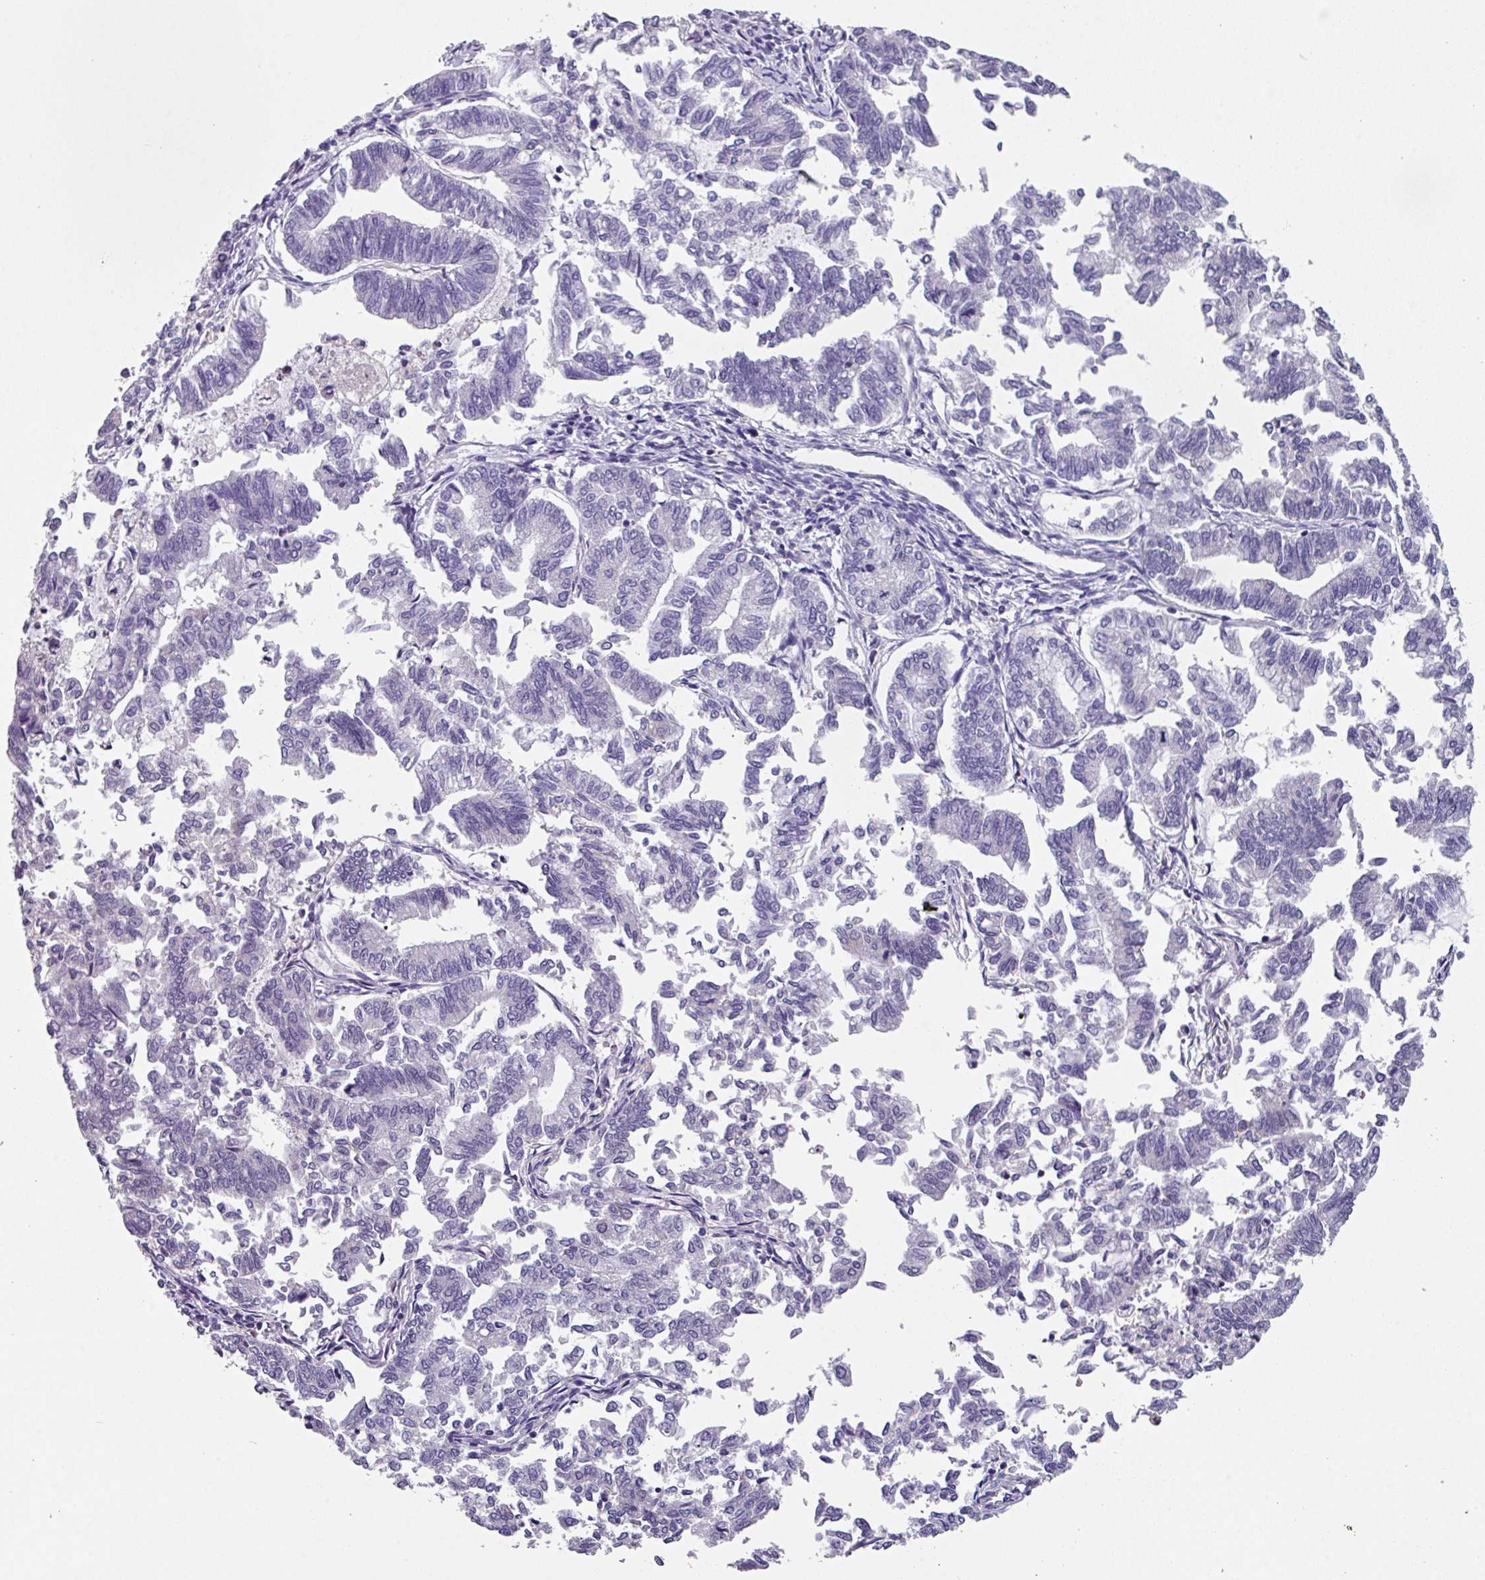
{"staining": {"intensity": "negative", "quantity": "none", "location": "none"}, "tissue": "endometrial cancer", "cell_type": "Tumor cells", "image_type": "cancer", "snomed": [{"axis": "morphology", "description": "Adenocarcinoma, NOS"}, {"axis": "topography", "description": "Endometrium"}], "caption": "A micrograph of endometrial adenocarcinoma stained for a protein exhibits no brown staining in tumor cells.", "gene": "ZFP3", "patient": {"sex": "female", "age": 79}}